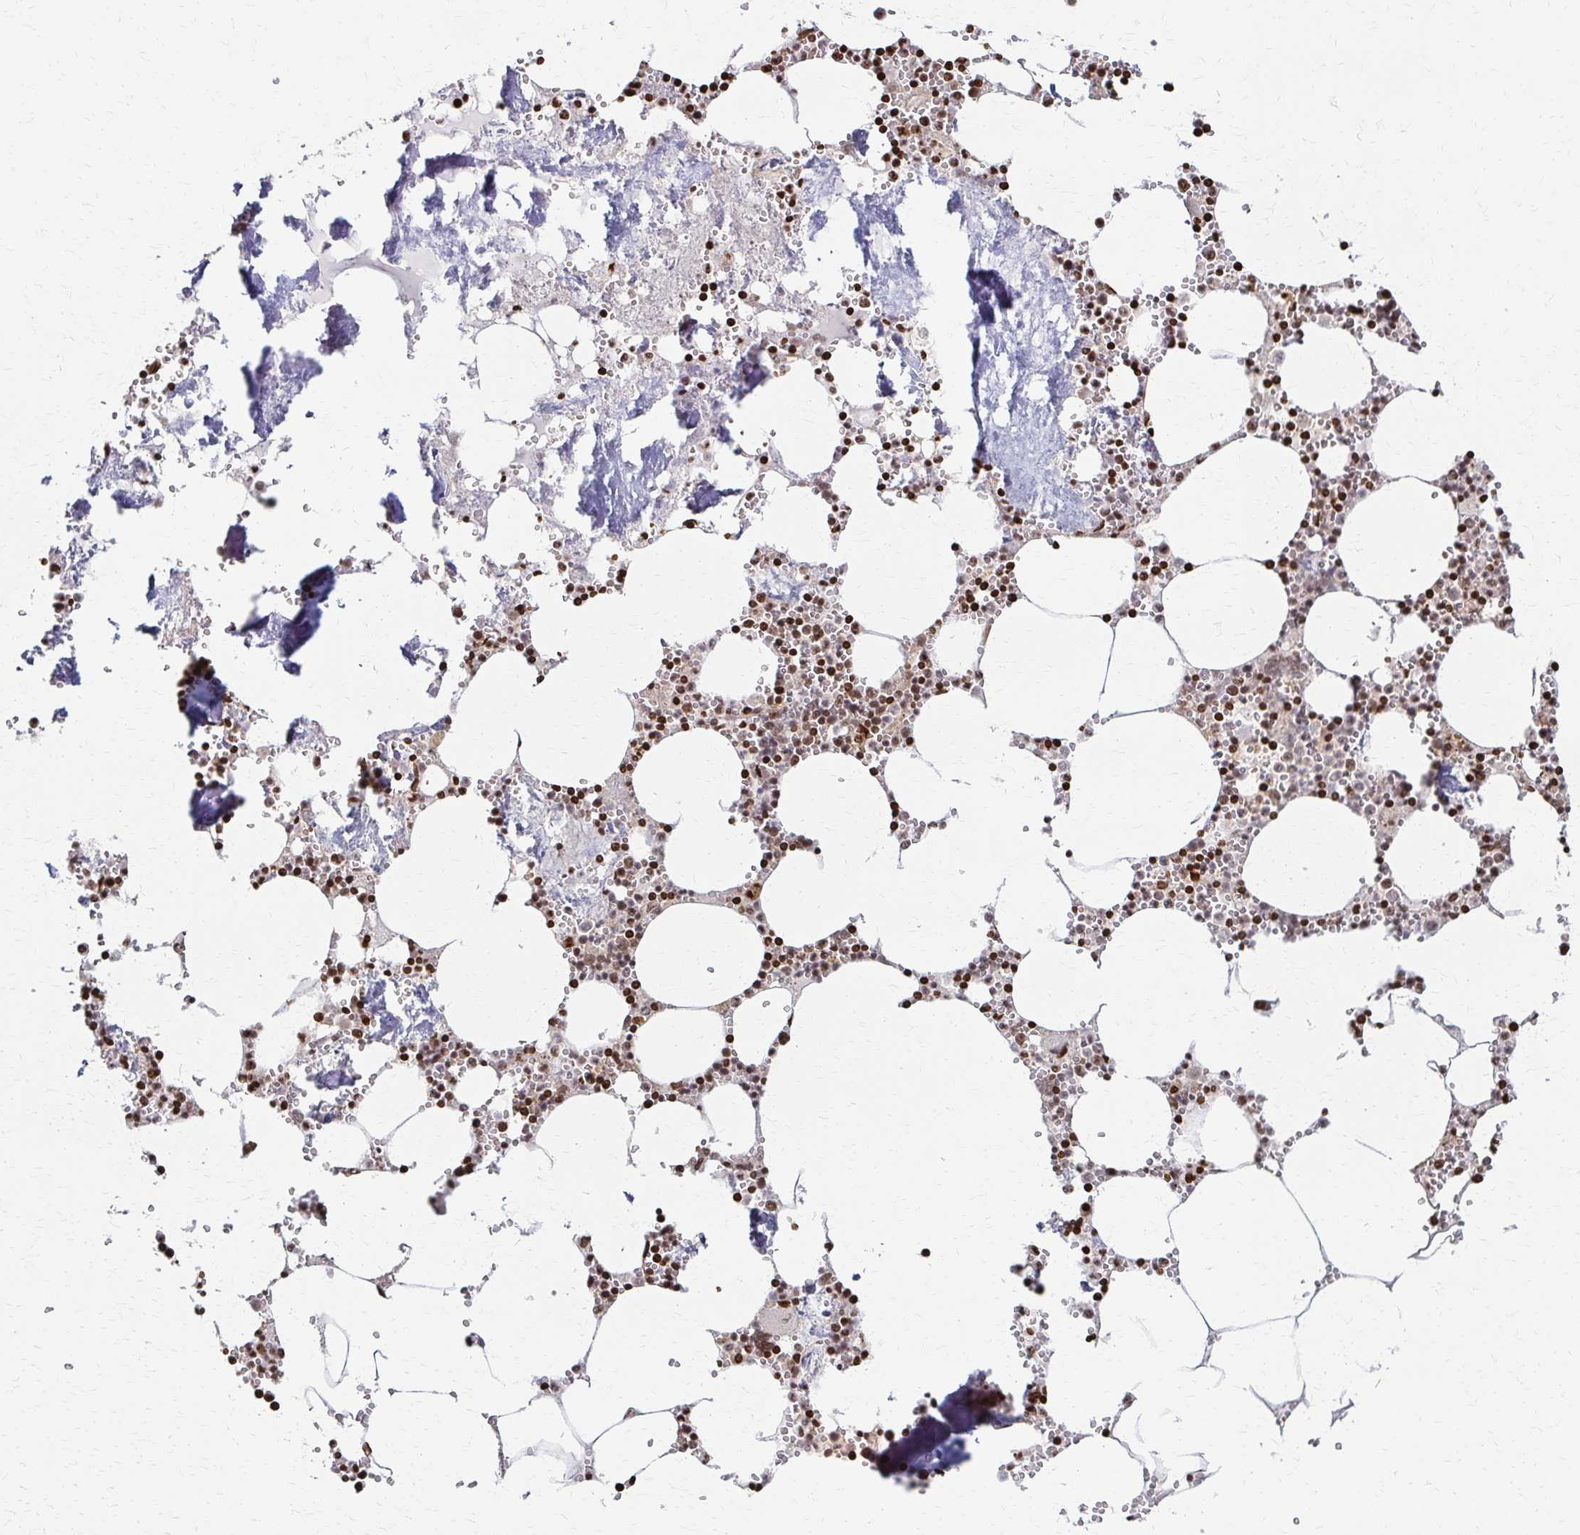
{"staining": {"intensity": "strong", "quantity": "25%-75%", "location": "nuclear"}, "tissue": "bone marrow", "cell_type": "Hematopoietic cells", "image_type": "normal", "snomed": [{"axis": "morphology", "description": "Normal tissue, NOS"}, {"axis": "topography", "description": "Bone marrow"}], "caption": "Human bone marrow stained for a protein (brown) demonstrates strong nuclear positive staining in about 25%-75% of hematopoietic cells.", "gene": "PSMD7", "patient": {"sex": "male", "age": 54}}